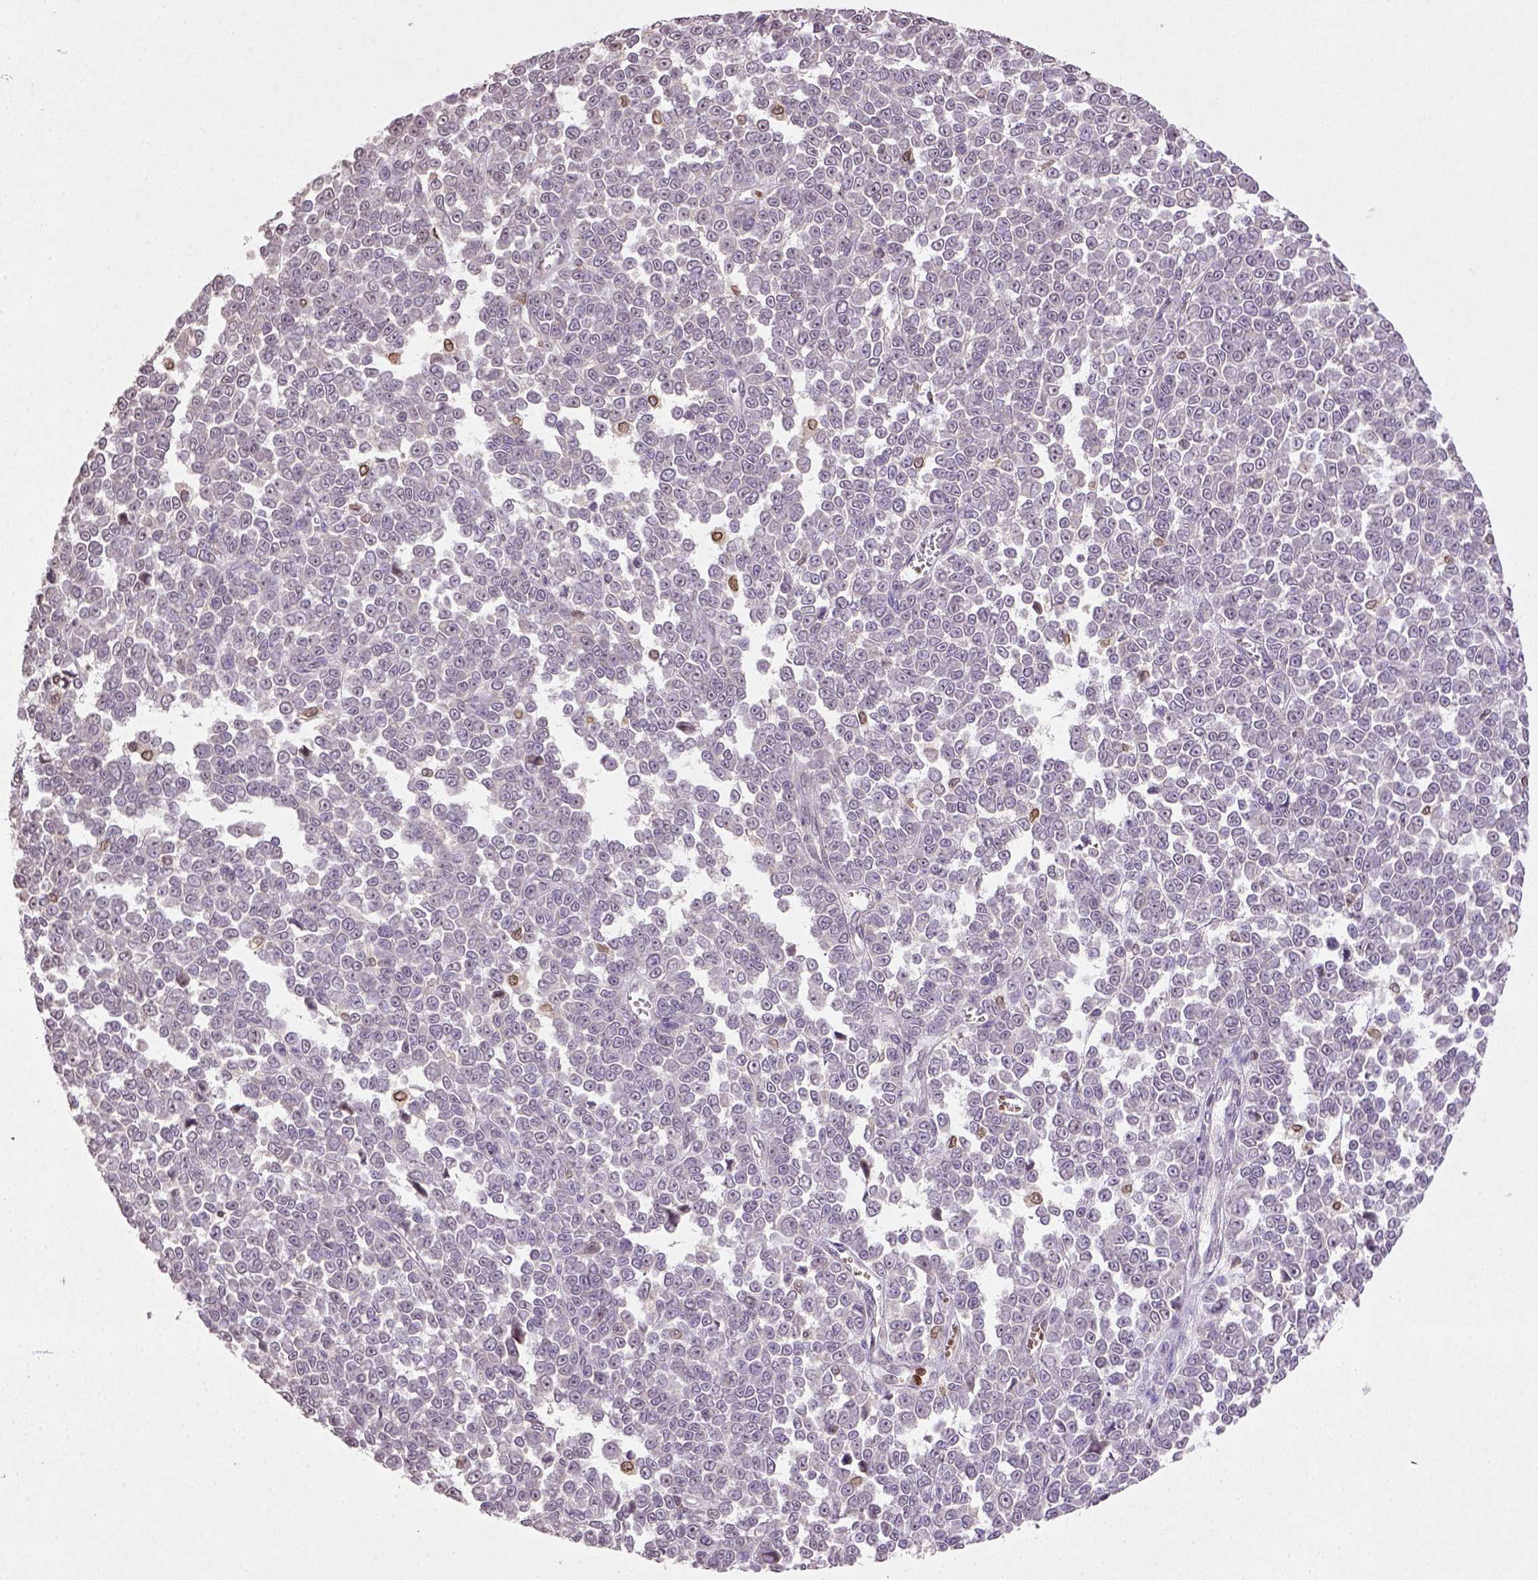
{"staining": {"intensity": "negative", "quantity": "none", "location": "none"}, "tissue": "melanoma", "cell_type": "Tumor cells", "image_type": "cancer", "snomed": [{"axis": "morphology", "description": "Malignant melanoma, NOS"}, {"axis": "topography", "description": "Skin"}], "caption": "This micrograph is of malignant melanoma stained with immunohistochemistry to label a protein in brown with the nuclei are counter-stained blue. There is no positivity in tumor cells.", "gene": "NUDT3", "patient": {"sex": "female", "age": 95}}